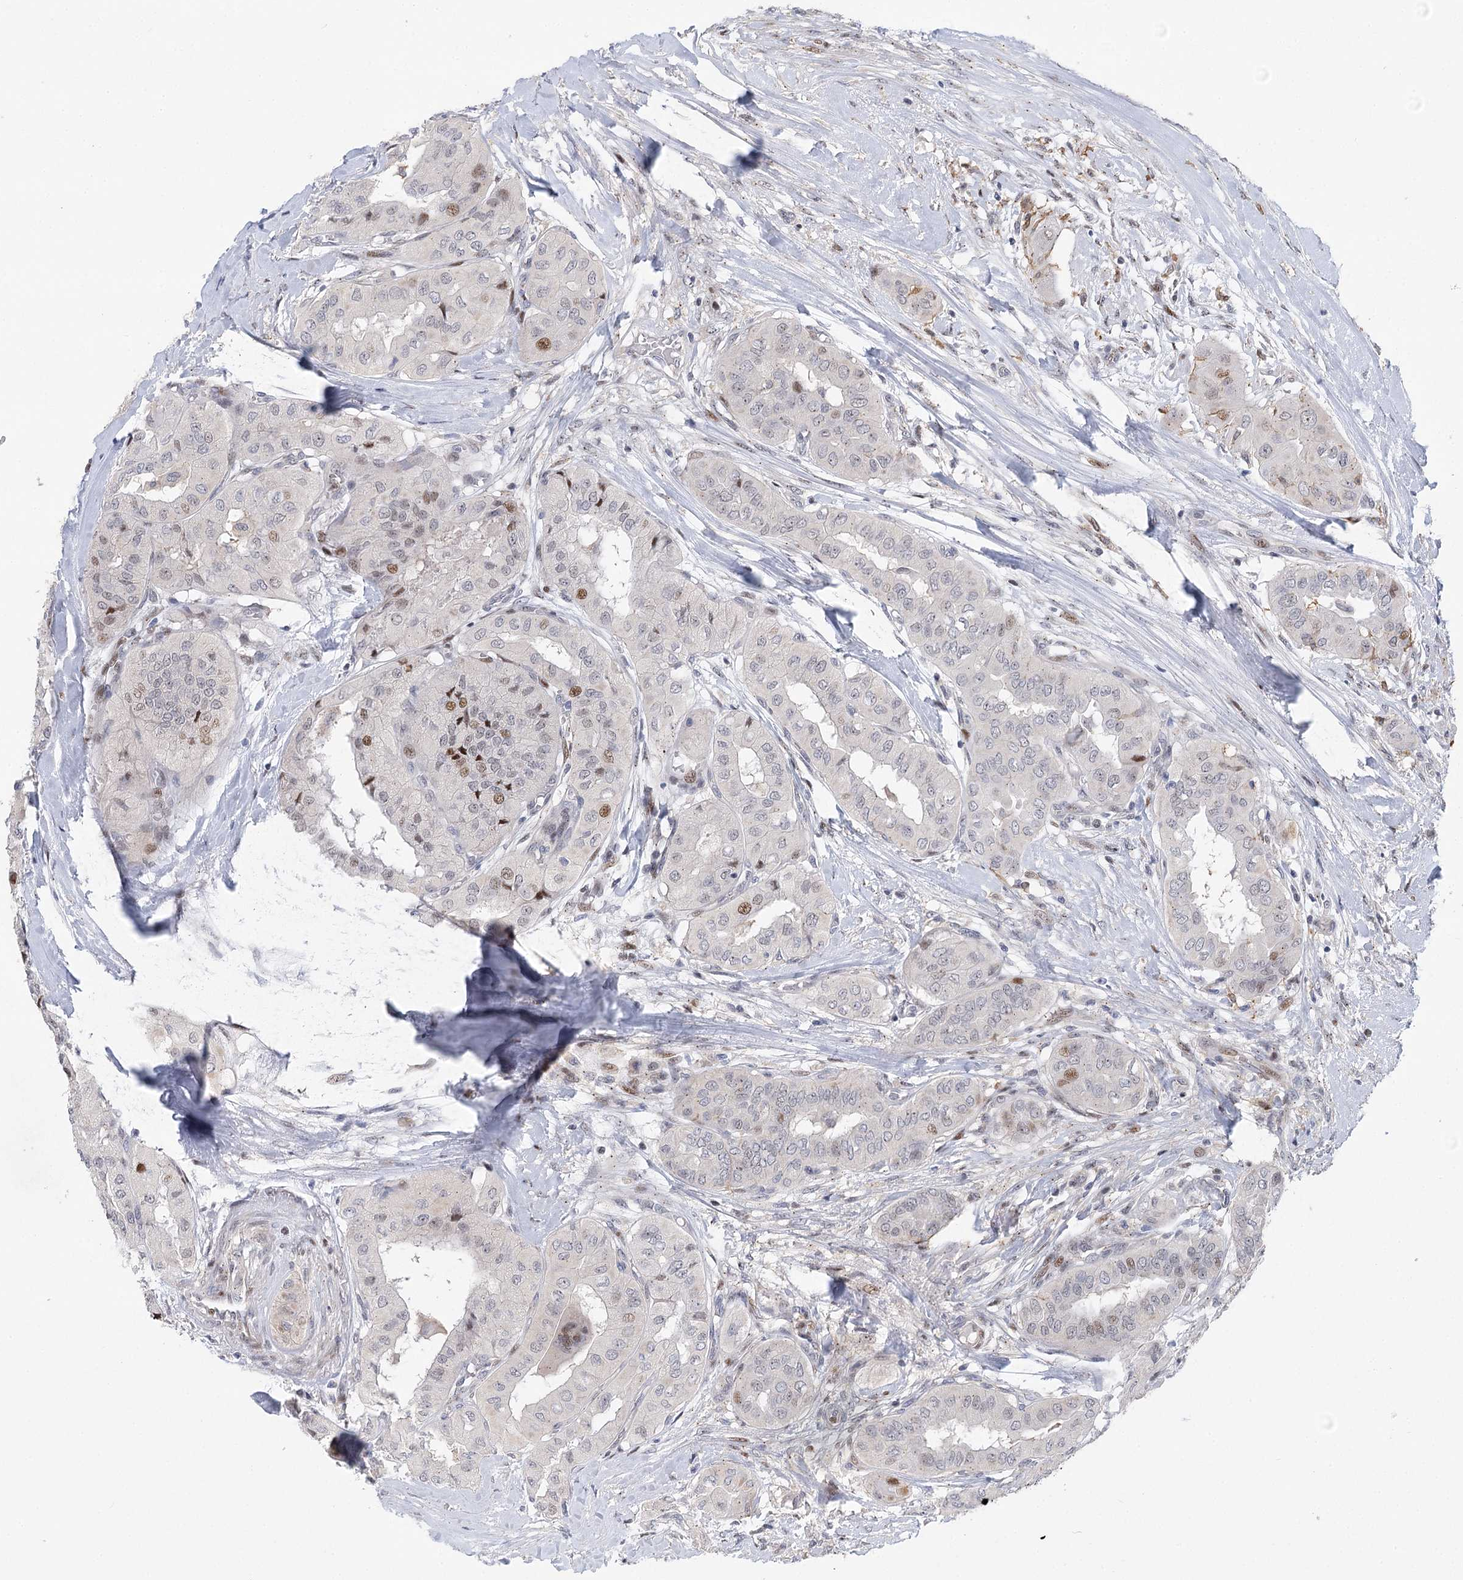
{"staining": {"intensity": "moderate", "quantity": "<25%", "location": "nuclear"}, "tissue": "thyroid cancer", "cell_type": "Tumor cells", "image_type": "cancer", "snomed": [{"axis": "morphology", "description": "Papillary adenocarcinoma, NOS"}, {"axis": "topography", "description": "Thyroid gland"}], "caption": "Thyroid cancer (papillary adenocarcinoma) was stained to show a protein in brown. There is low levels of moderate nuclear staining in approximately <25% of tumor cells.", "gene": "CAMTA1", "patient": {"sex": "female", "age": 59}}